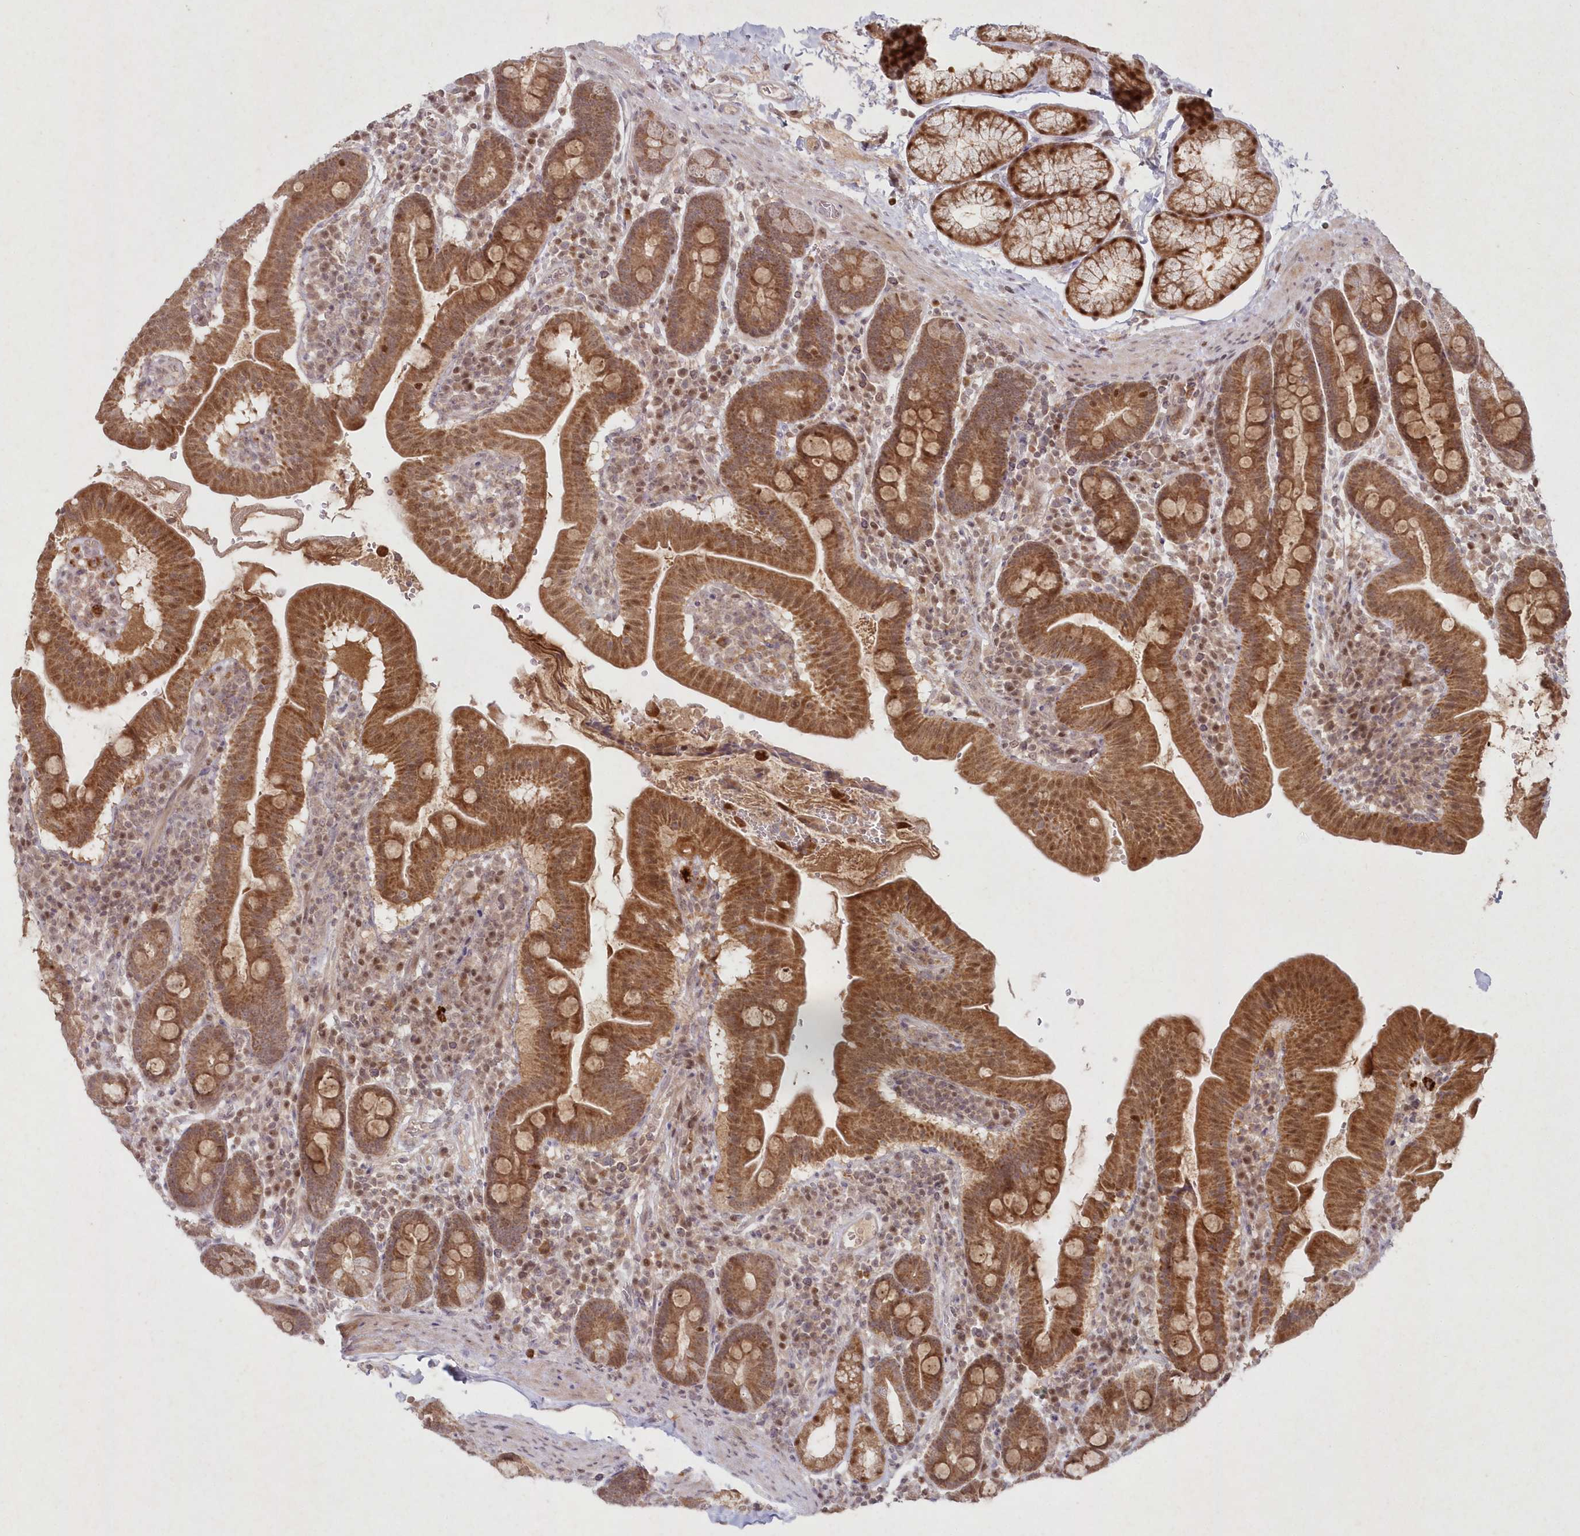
{"staining": {"intensity": "moderate", "quantity": ">75%", "location": "cytoplasmic/membranous,nuclear"}, "tissue": "duodenum", "cell_type": "Glandular cells", "image_type": "normal", "snomed": [{"axis": "morphology", "description": "Normal tissue, NOS"}, {"axis": "morphology", "description": "Adenocarcinoma, NOS"}, {"axis": "topography", "description": "Pancreas"}, {"axis": "topography", "description": "Duodenum"}], "caption": "Protein expression analysis of benign human duodenum reveals moderate cytoplasmic/membranous,nuclear positivity in approximately >75% of glandular cells.", "gene": "ASCC1", "patient": {"sex": "male", "age": 50}}